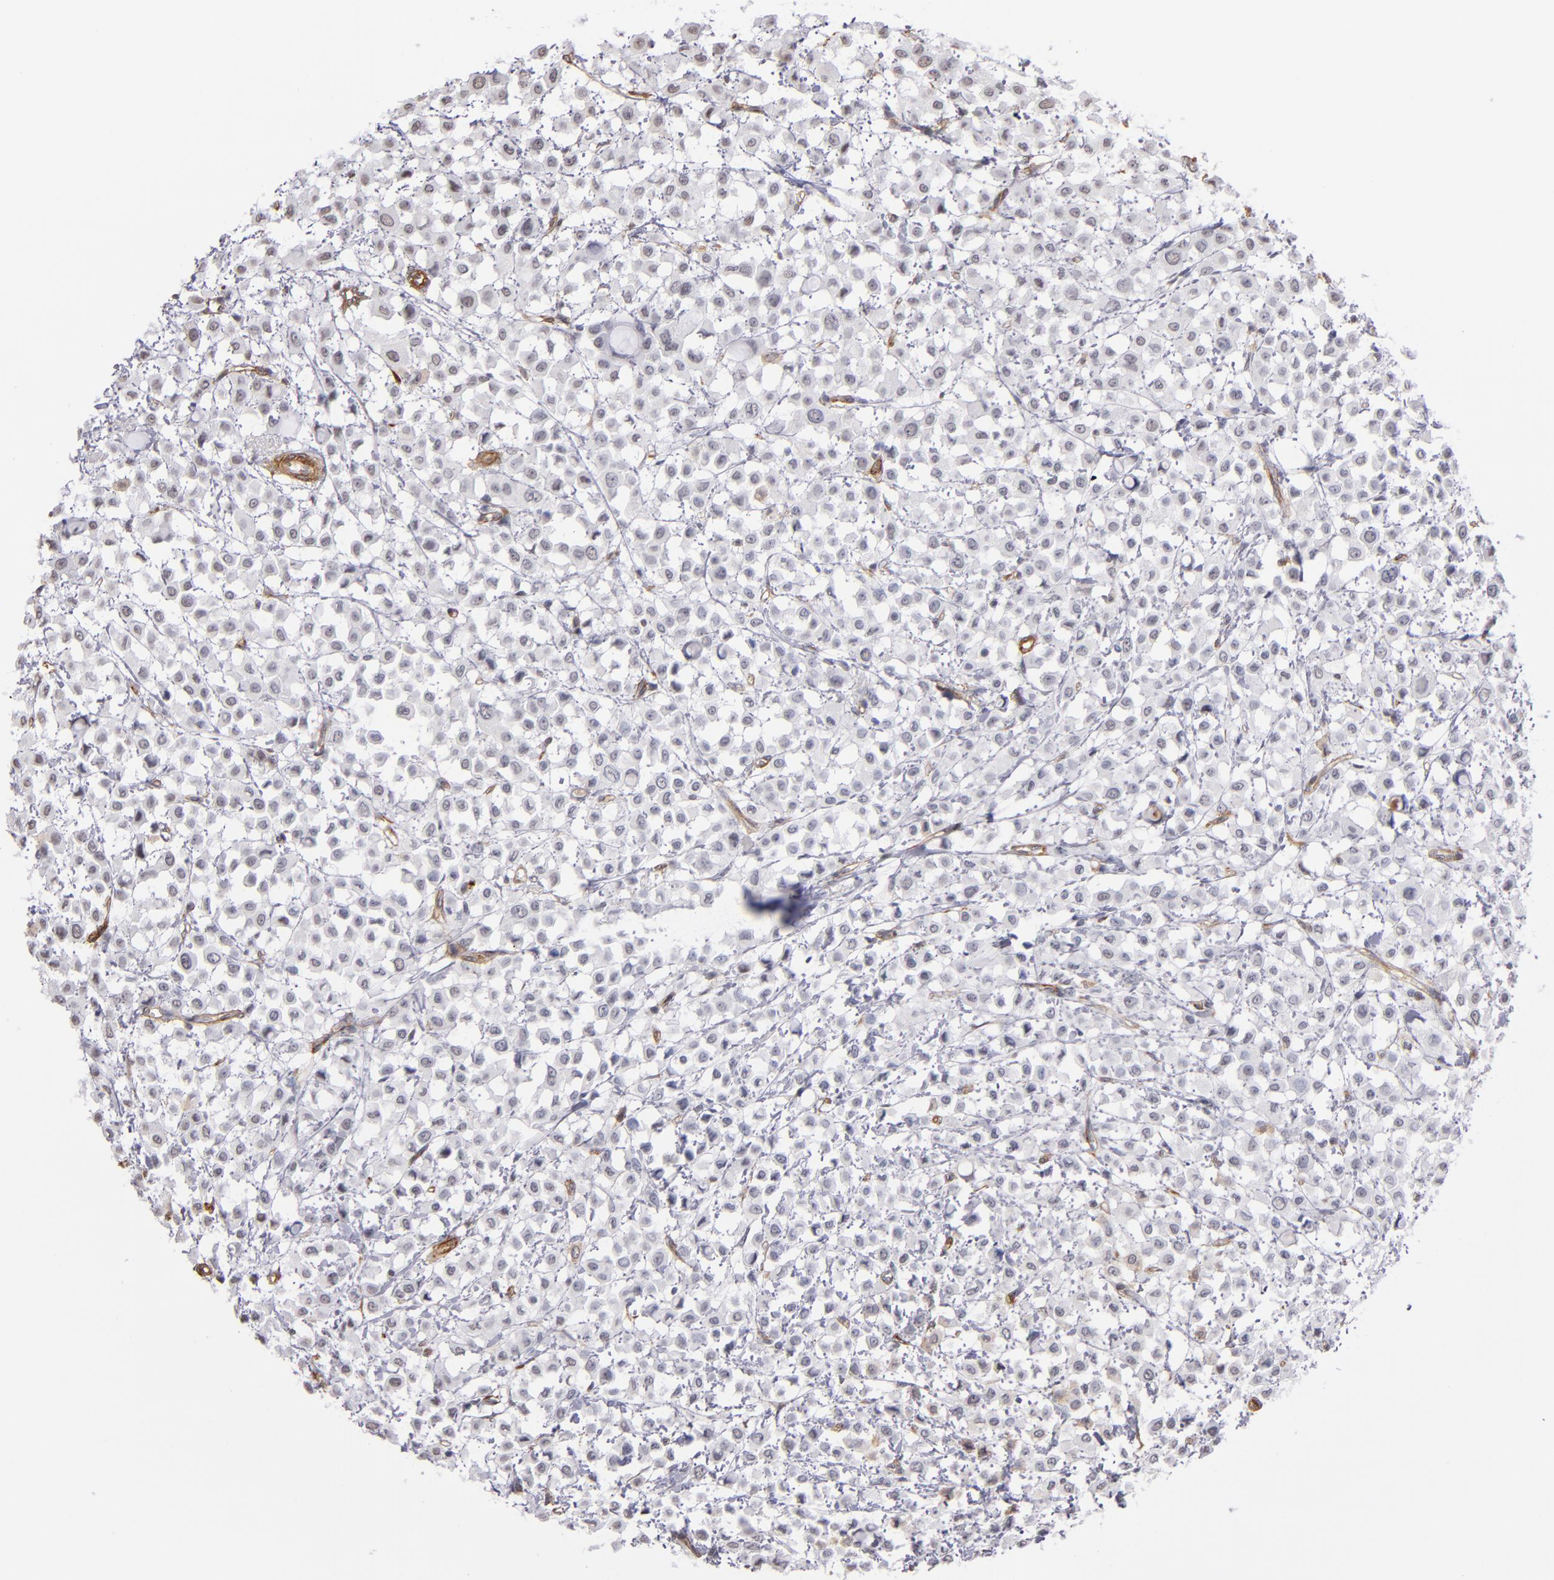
{"staining": {"intensity": "negative", "quantity": "none", "location": "none"}, "tissue": "breast cancer", "cell_type": "Tumor cells", "image_type": "cancer", "snomed": [{"axis": "morphology", "description": "Lobular carcinoma"}, {"axis": "topography", "description": "Breast"}], "caption": "Tumor cells show no significant protein positivity in breast lobular carcinoma.", "gene": "LAMC1", "patient": {"sex": "female", "age": 85}}